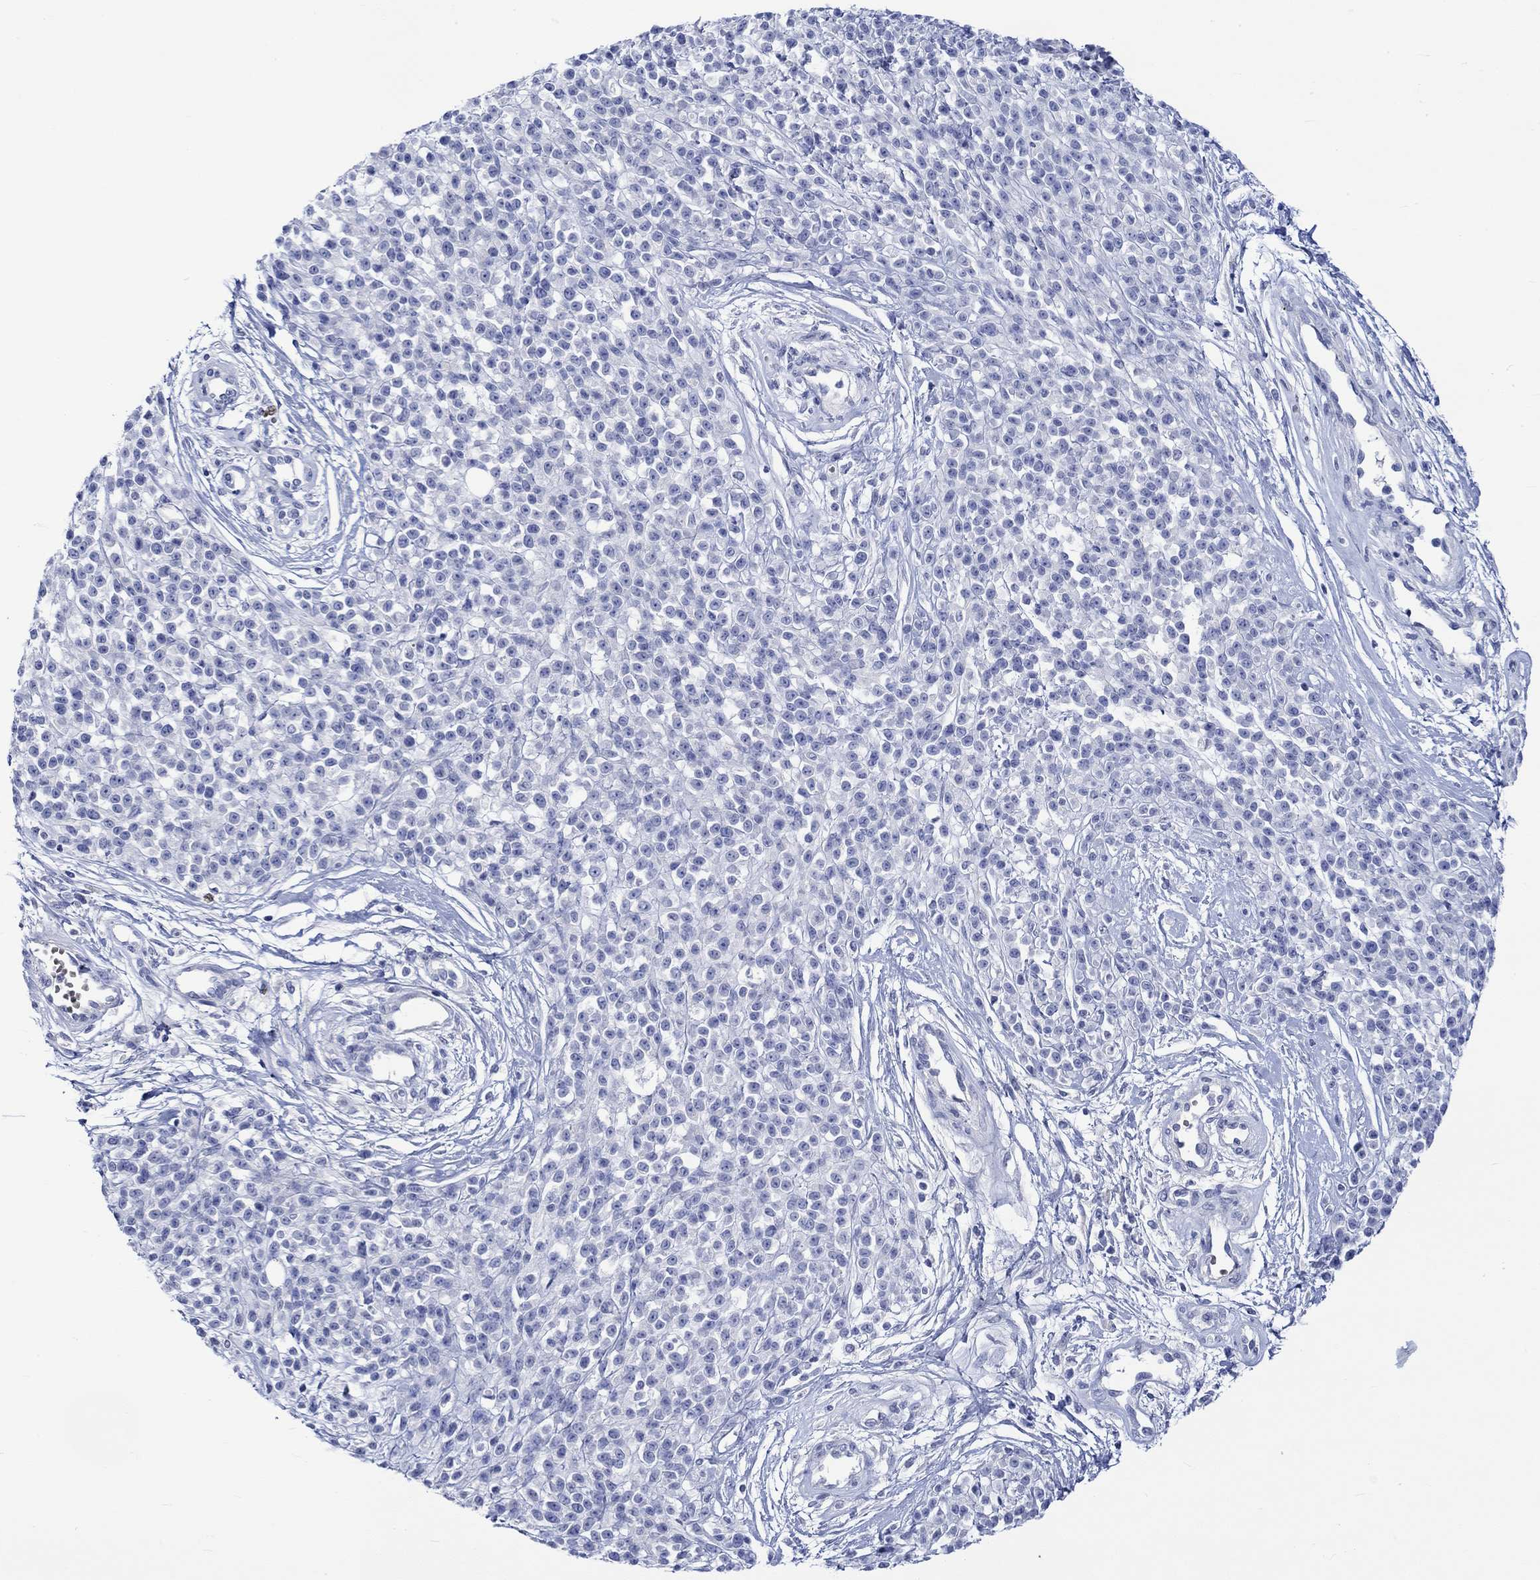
{"staining": {"intensity": "negative", "quantity": "none", "location": "none"}, "tissue": "melanoma", "cell_type": "Tumor cells", "image_type": "cancer", "snomed": [{"axis": "morphology", "description": "Malignant melanoma, NOS"}, {"axis": "topography", "description": "Skin"}, {"axis": "topography", "description": "Skin of trunk"}], "caption": "An image of melanoma stained for a protein demonstrates no brown staining in tumor cells. The staining was performed using DAB to visualize the protein expression in brown, while the nuclei were stained in blue with hematoxylin (Magnification: 20x).", "gene": "NRIP3", "patient": {"sex": "male", "age": 74}}